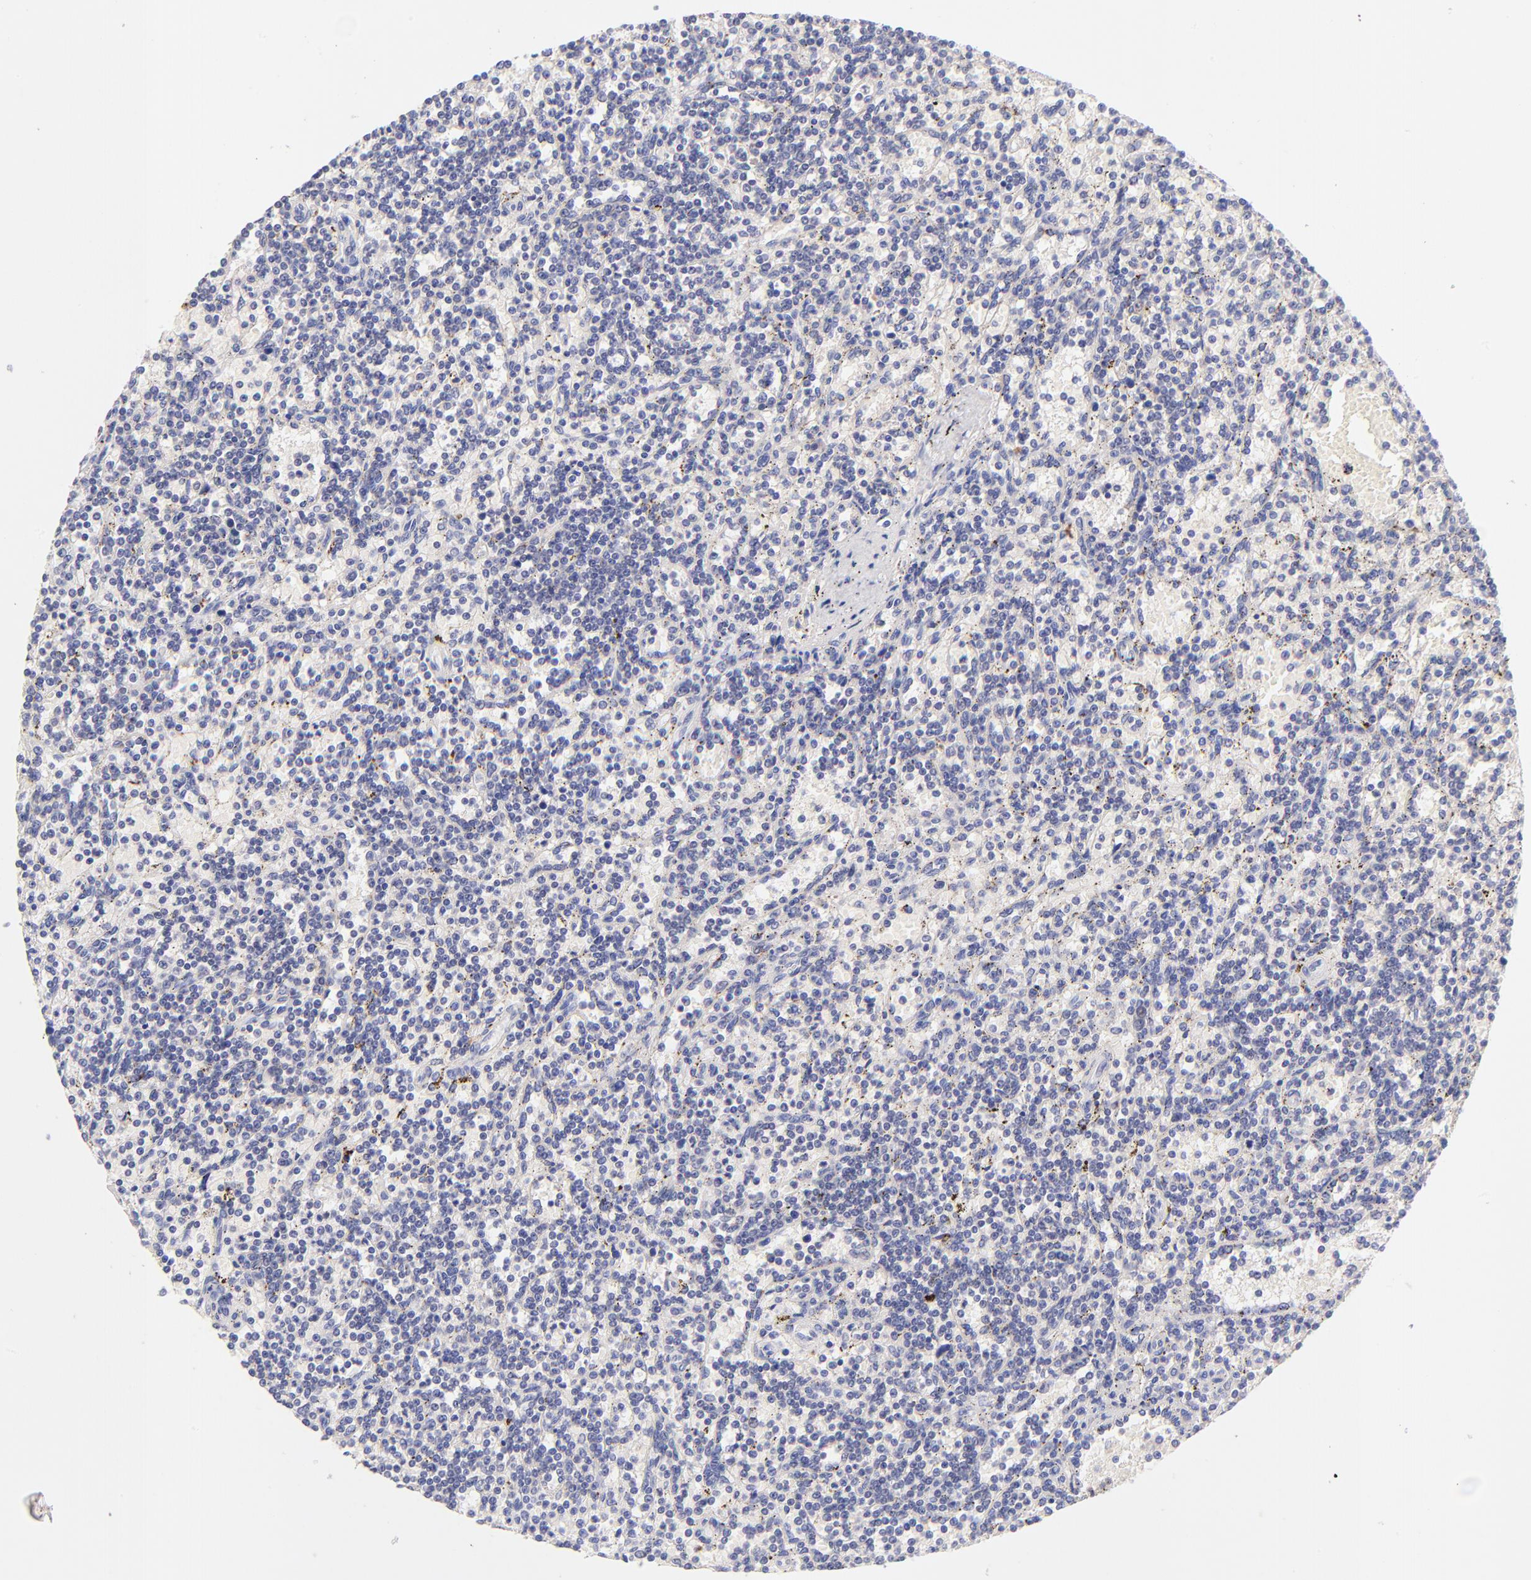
{"staining": {"intensity": "negative", "quantity": "none", "location": "none"}, "tissue": "lymphoma", "cell_type": "Tumor cells", "image_type": "cancer", "snomed": [{"axis": "morphology", "description": "Malignant lymphoma, non-Hodgkin's type, Low grade"}, {"axis": "topography", "description": "Spleen"}], "caption": "This histopathology image is of lymphoma stained with immunohistochemistry to label a protein in brown with the nuclei are counter-stained blue. There is no positivity in tumor cells. (Stains: DAB IHC with hematoxylin counter stain, Microscopy: brightfield microscopy at high magnification).", "gene": "RPL11", "patient": {"sex": "male", "age": 73}}